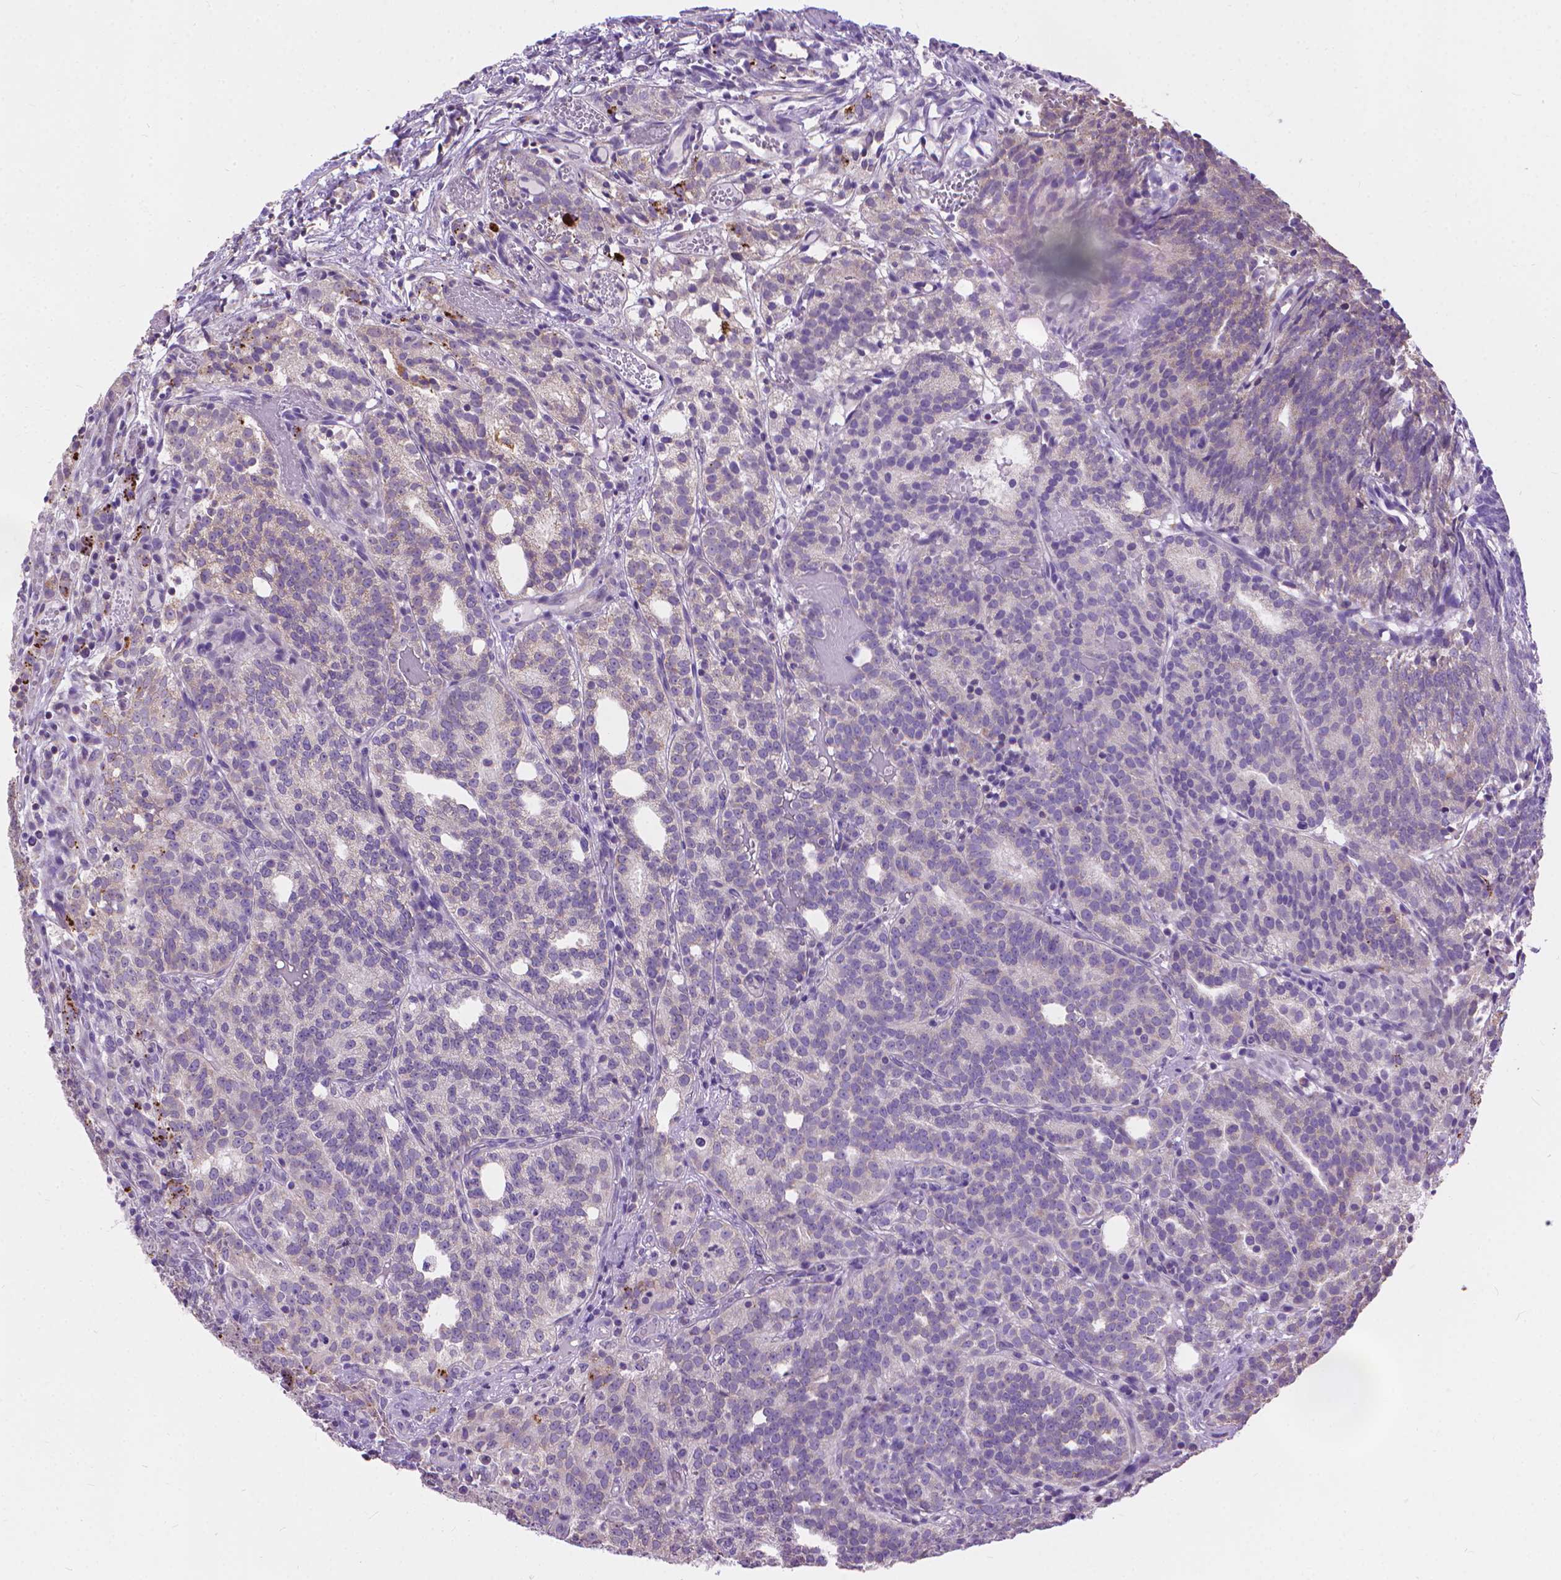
{"staining": {"intensity": "negative", "quantity": "none", "location": "none"}, "tissue": "prostate cancer", "cell_type": "Tumor cells", "image_type": "cancer", "snomed": [{"axis": "morphology", "description": "Adenocarcinoma, High grade"}, {"axis": "topography", "description": "Prostate"}], "caption": "The micrograph reveals no staining of tumor cells in prostate cancer (high-grade adenocarcinoma). The staining was performed using DAB to visualize the protein expression in brown, while the nuclei were stained in blue with hematoxylin (Magnification: 20x).", "gene": "SYN1", "patient": {"sex": "male", "age": 53}}